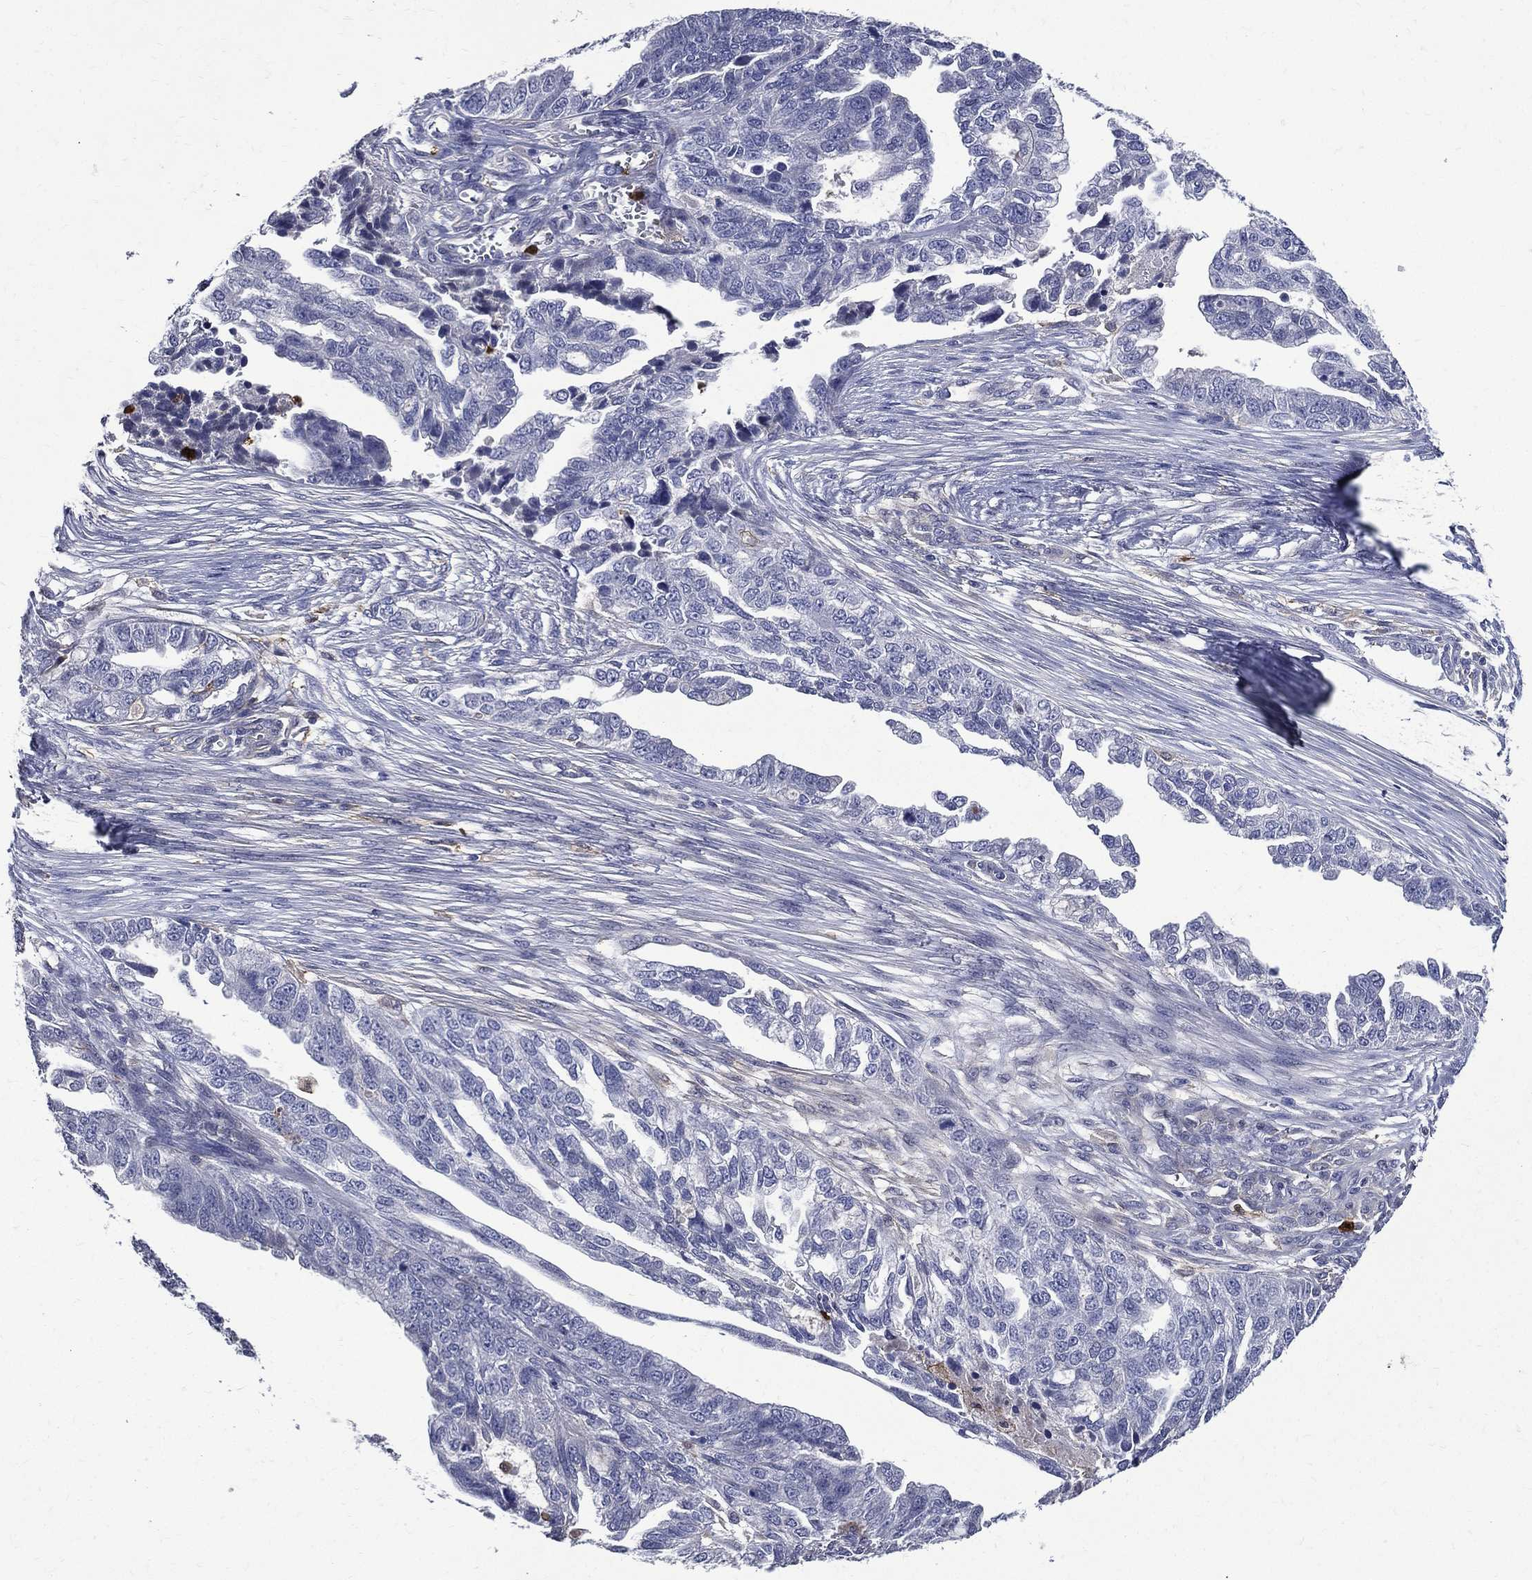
{"staining": {"intensity": "negative", "quantity": "none", "location": "none"}, "tissue": "ovarian cancer", "cell_type": "Tumor cells", "image_type": "cancer", "snomed": [{"axis": "morphology", "description": "Cystadenocarcinoma, serous, NOS"}, {"axis": "topography", "description": "Ovary"}], "caption": "The photomicrograph displays no significant expression in tumor cells of ovarian serous cystadenocarcinoma. (Brightfield microscopy of DAB immunohistochemistry at high magnification).", "gene": "GPR171", "patient": {"sex": "female", "age": 51}}